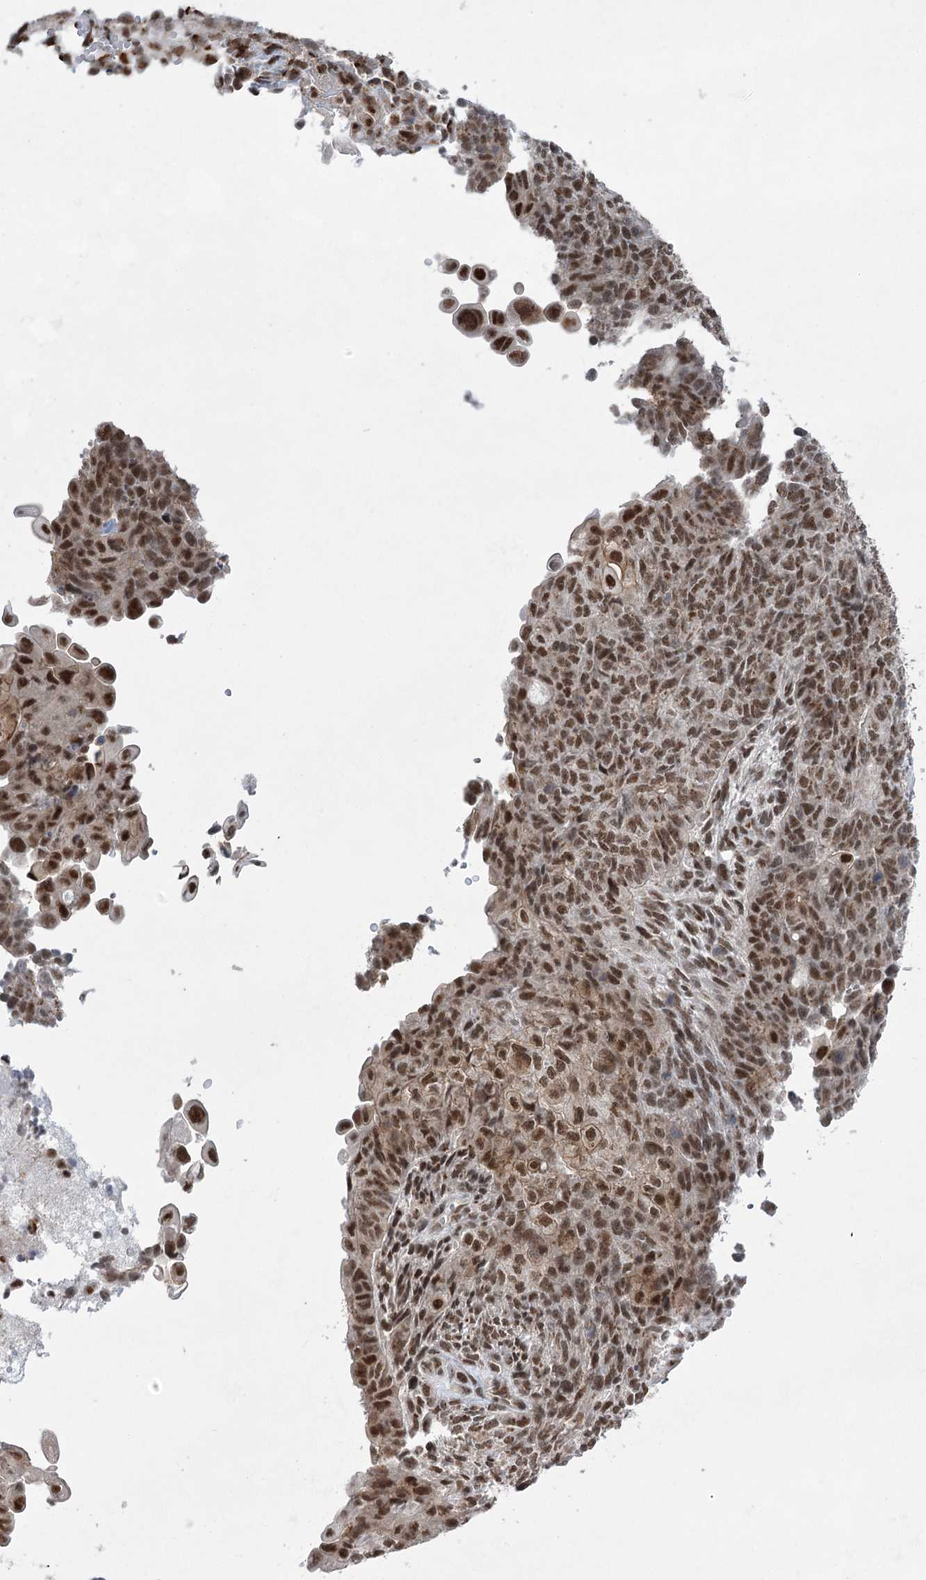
{"staining": {"intensity": "strong", "quantity": ">75%", "location": "nuclear"}, "tissue": "endometrial cancer", "cell_type": "Tumor cells", "image_type": "cancer", "snomed": [{"axis": "morphology", "description": "Adenocarcinoma, NOS"}, {"axis": "topography", "description": "Endometrium"}], "caption": "Endometrial cancer (adenocarcinoma) stained with a protein marker reveals strong staining in tumor cells.", "gene": "ZCCHC8", "patient": {"sex": "female", "age": 32}}